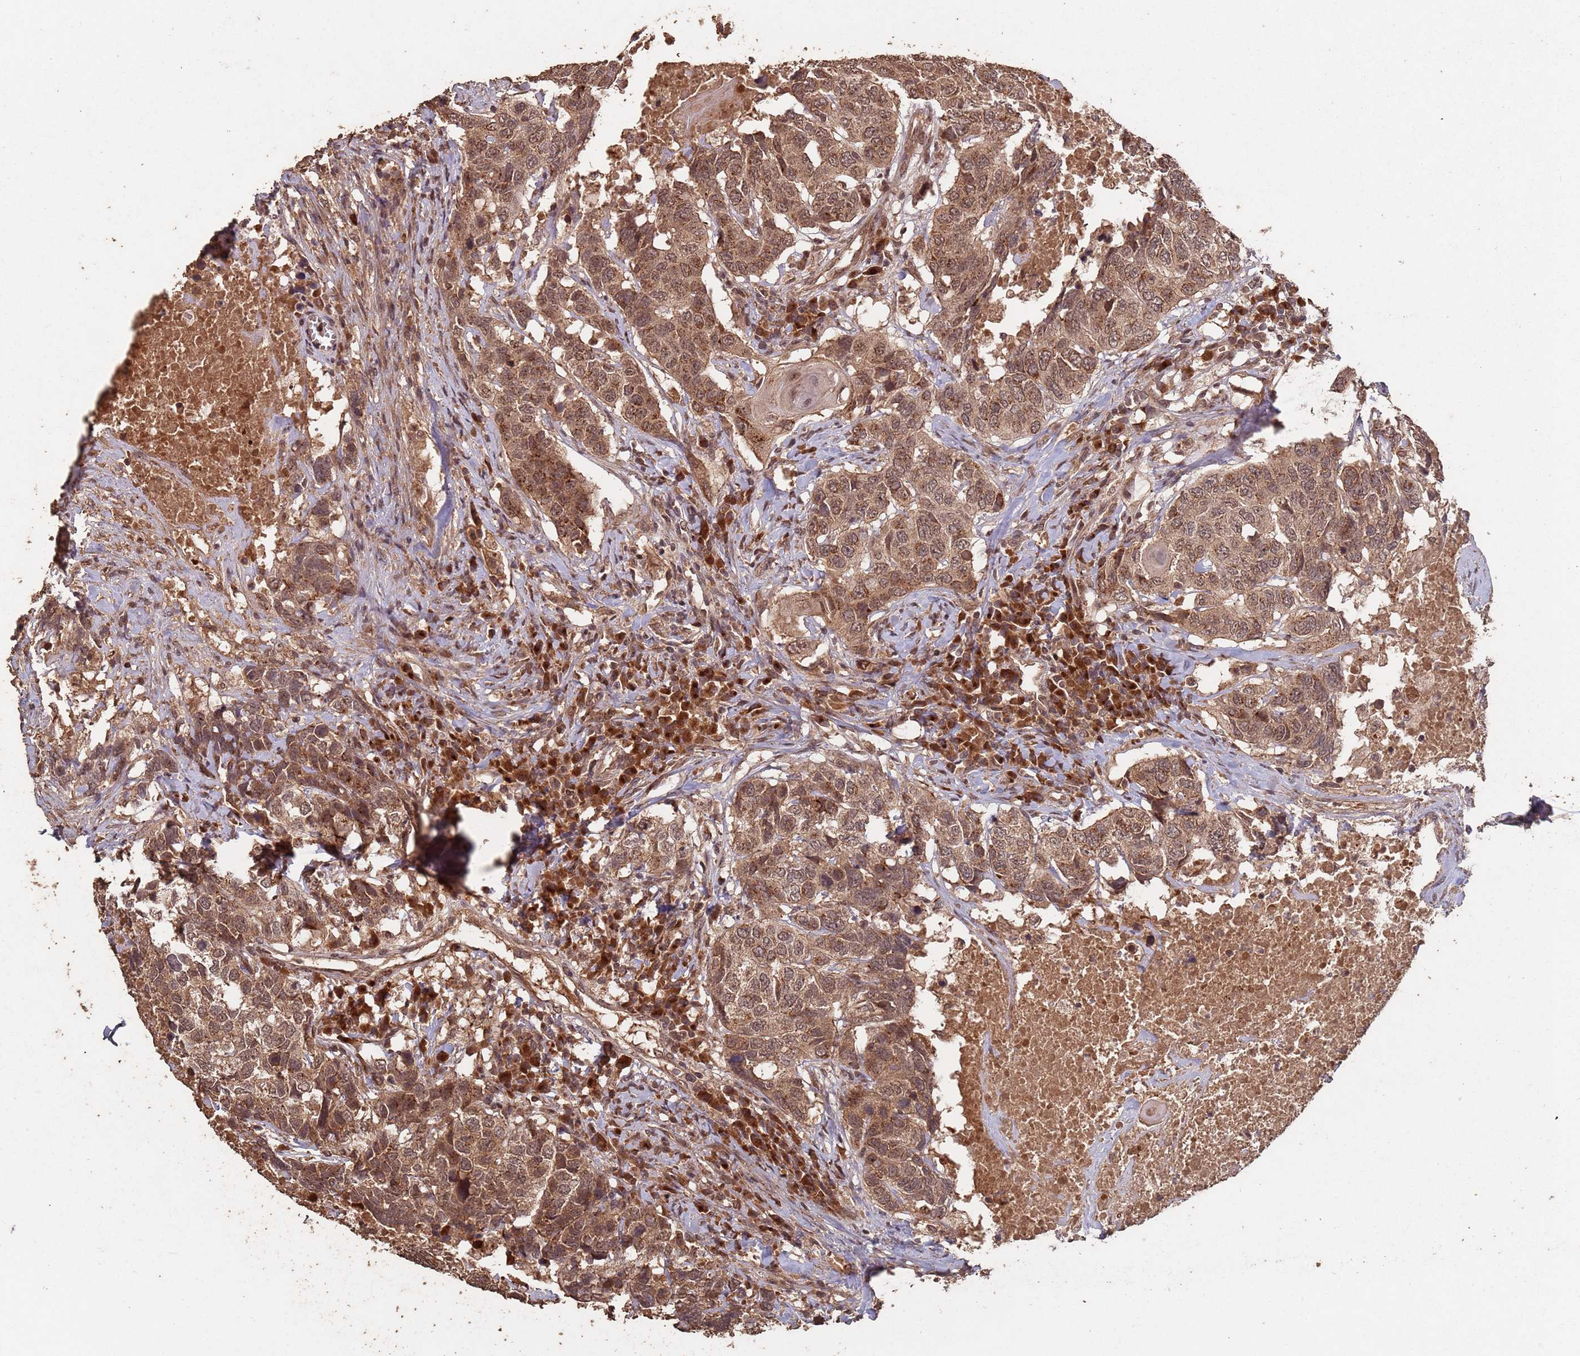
{"staining": {"intensity": "moderate", "quantity": ">75%", "location": "cytoplasmic/membranous,nuclear"}, "tissue": "head and neck cancer", "cell_type": "Tumor cells", "image_type": "cancer", "snomed": [{"axis": "morphology", "description": "Squamous cell carcinoma, NOS"}, {"axis": "topography", "description": "Head-Neck"}], "caption": "The micrograph shows staining of head and neck cancer, revealing moderate cytoplasmic/membranous and nuclear protein expression (brown color) within tumor cells.", "gene": "FRAT1", "patient": {"sex": "male", "age": 66}}